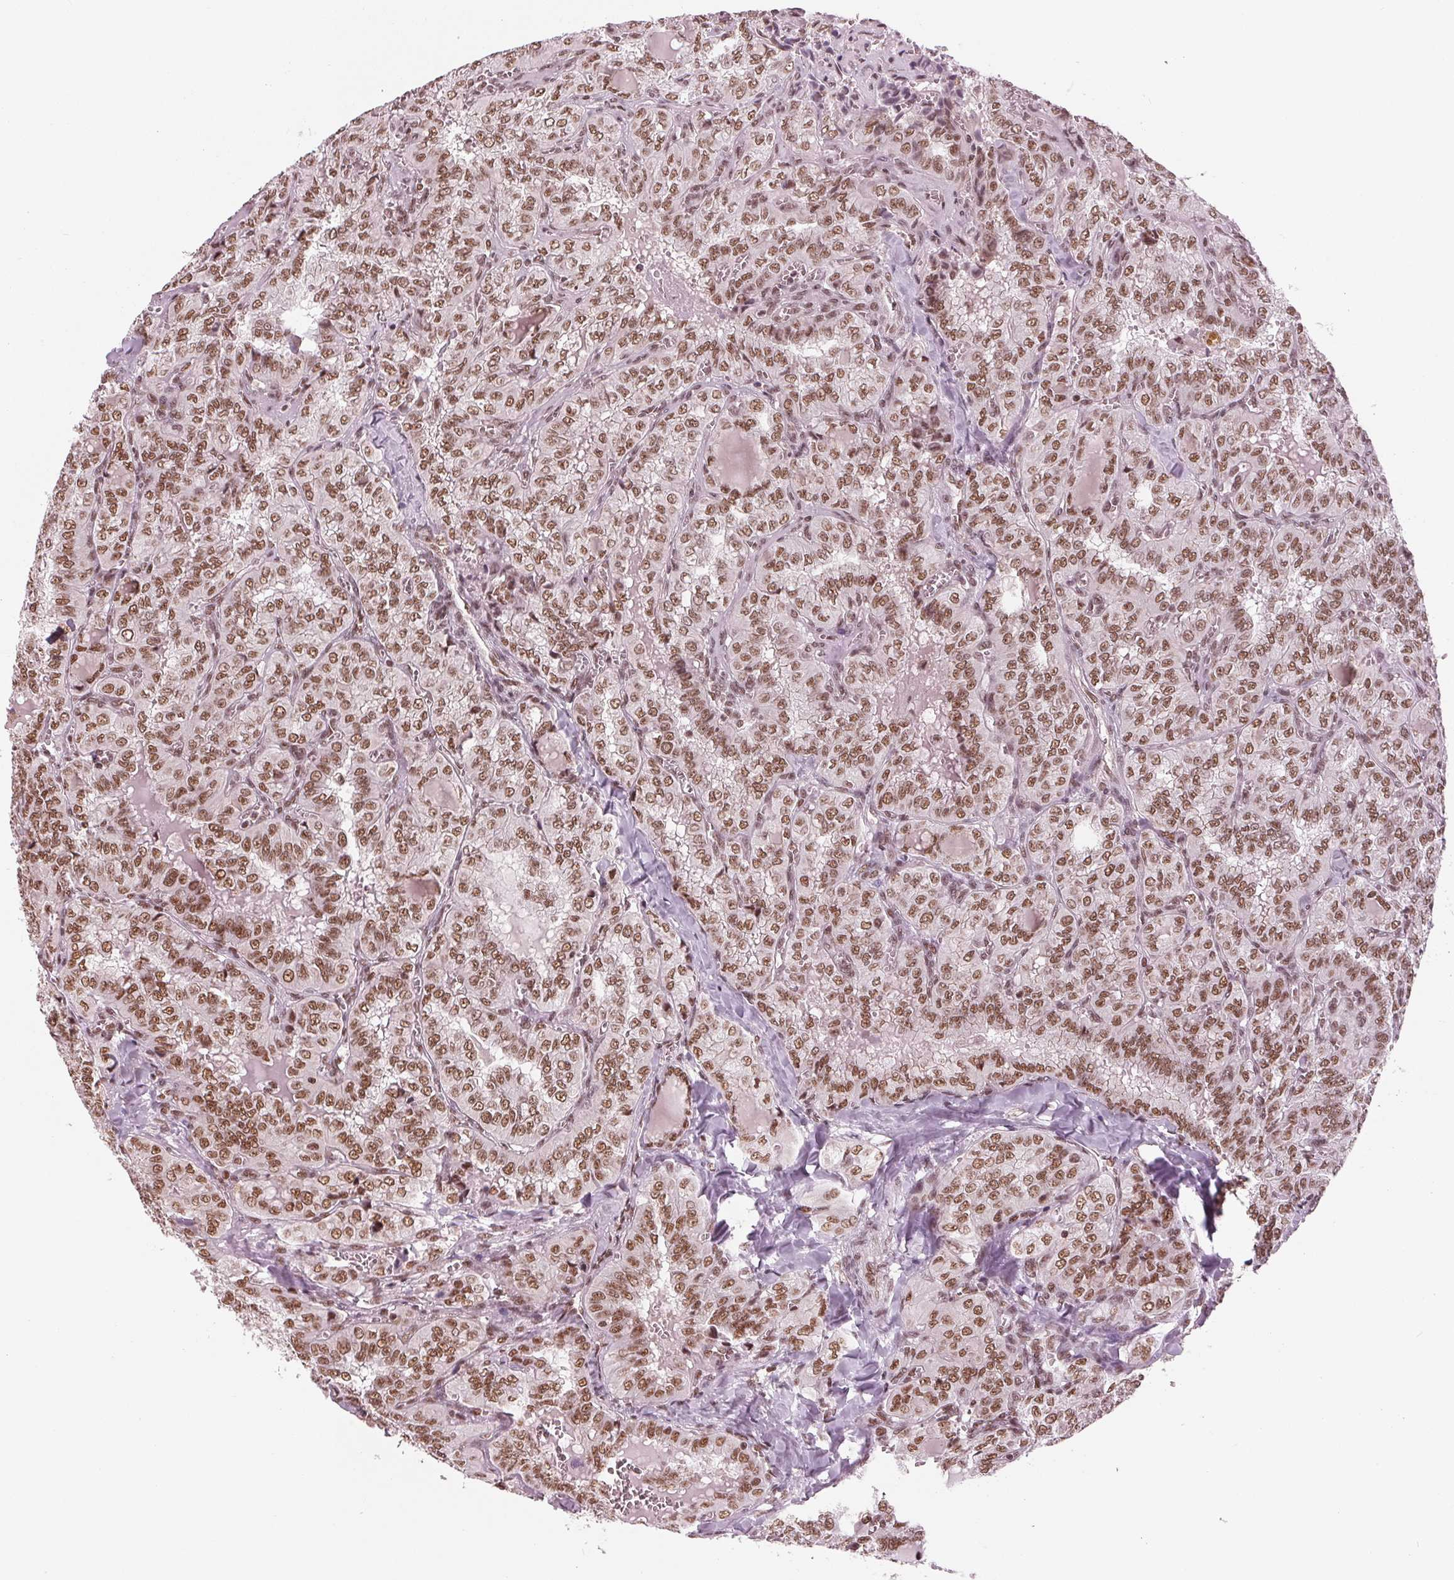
{"staining": {"intensity": "moderate", "quantity": ">75%", "location": "nuclear"}, "tissue": "thyroid cancer", "cell_type": "Tumor cells", "image_type": "cancer", "snomed": [{"axis": "morphology", "description": "Papillary adenocarcinoma, NOS"}, {"axis": "topography", "description": "Thyroid gland"}], "caption": "Immunohistochemistry (DAB) staining of human thyroid cancer (papillary adenocarcinoma) exhibits moderate nuclear protein staining in about >75% of tumor cells. The staining was performed using DAB (3,3'-diaminobenzidine), with brown indicating positive protein expression. Nuclei are stained blue with hematoxylin.", "gene": "LSM2", "patient": {"sex": "female", "age": 41}}